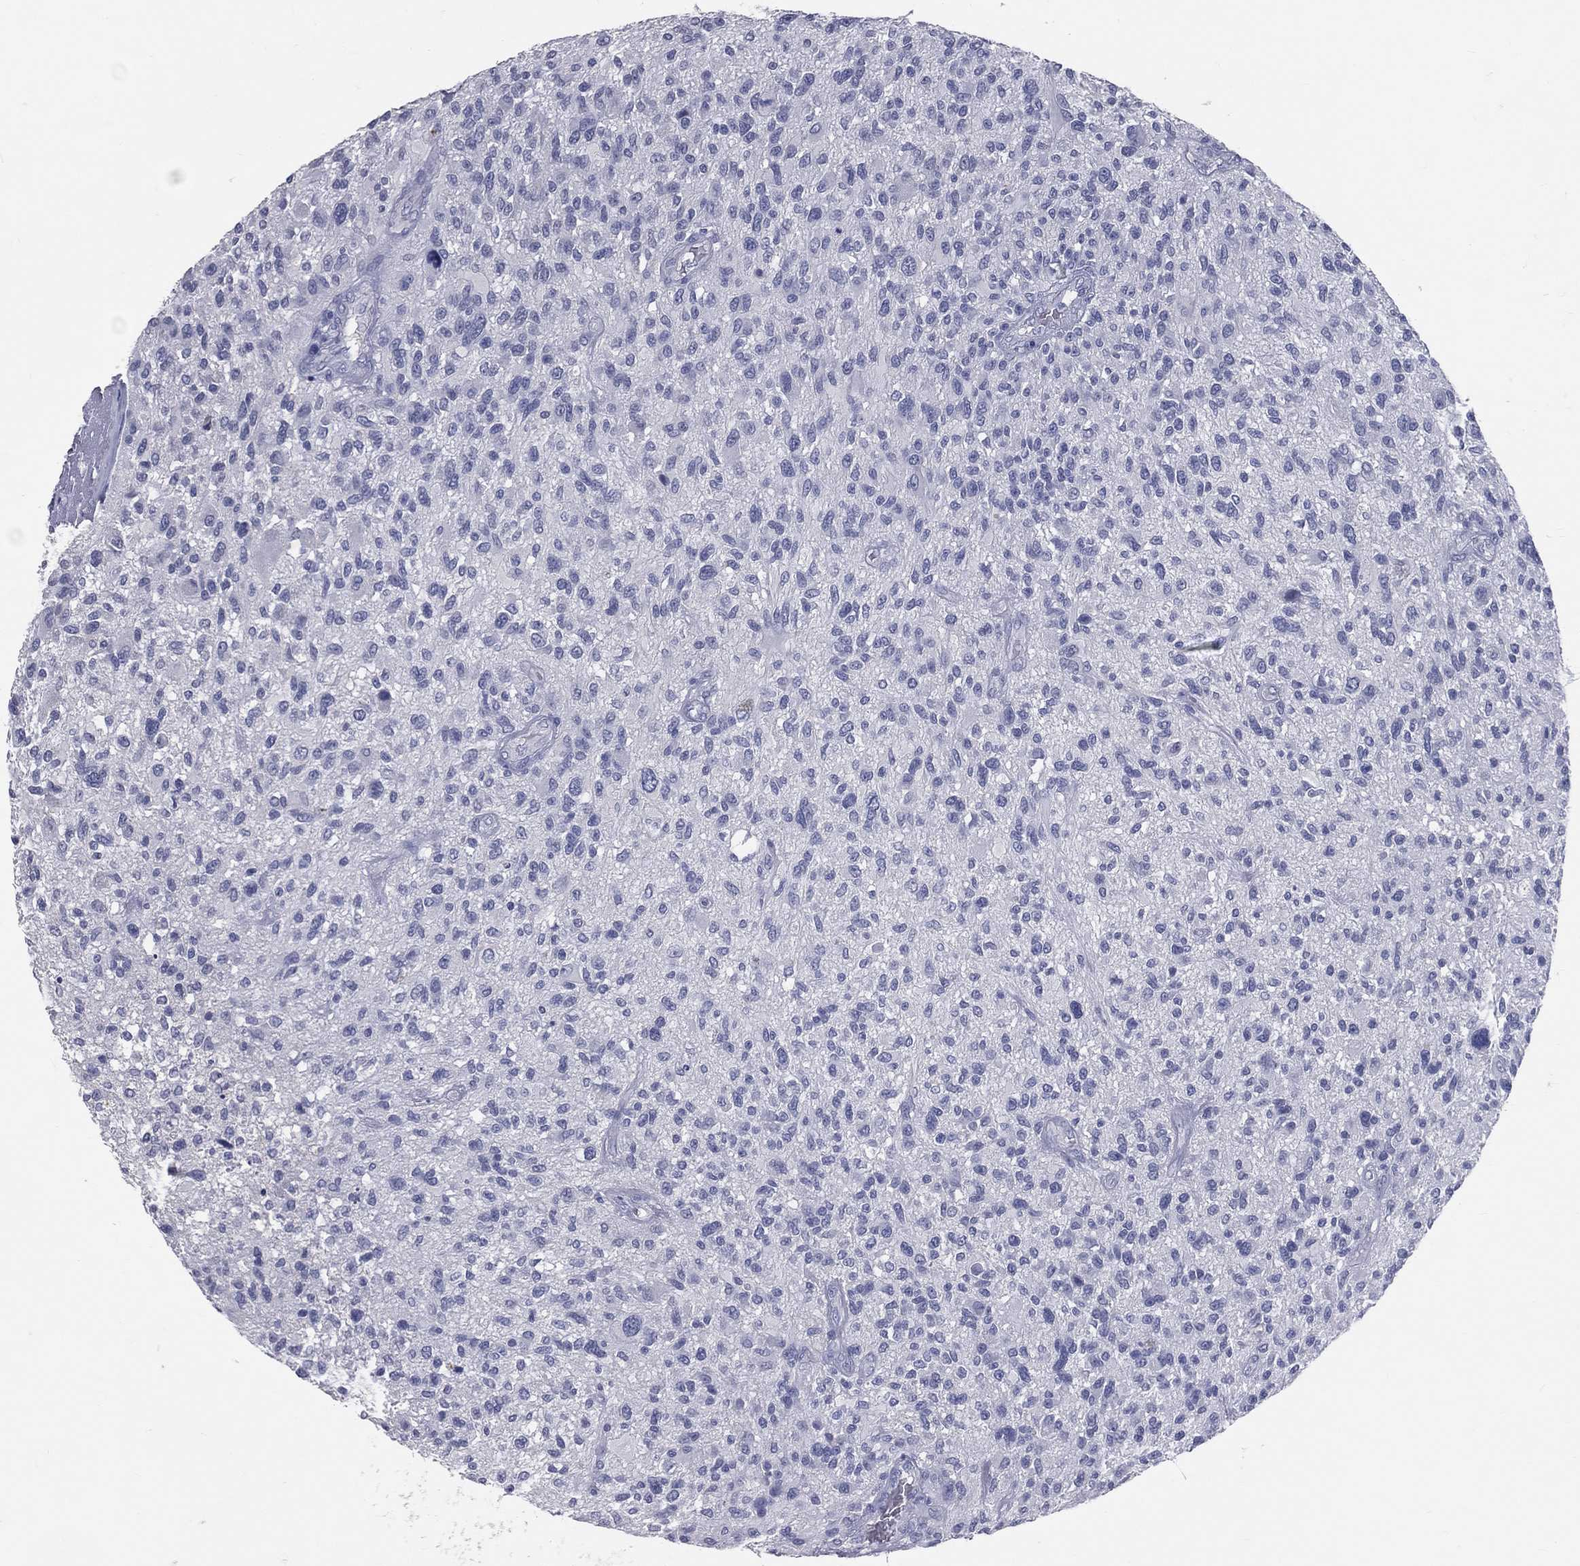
{"staining": {"intensity": "negative", "quantity": "none", "location": "none"}, "tissue": "glioma", "cell_type": "Tumor cells", "image_type": "cancer", "snomed": [{"axis": "morphology", "description": "Glioma, malignant, High grade"}, {"axis": "topography", "description": "Brain"}], "caption": "A high-resolution micrograph shows IHC staining of malignant glioma (high-grade), which reveals no significant staining in tumor cells.", "gene": "TFPI2", "patient": {"sex": "male", "age": 47}}